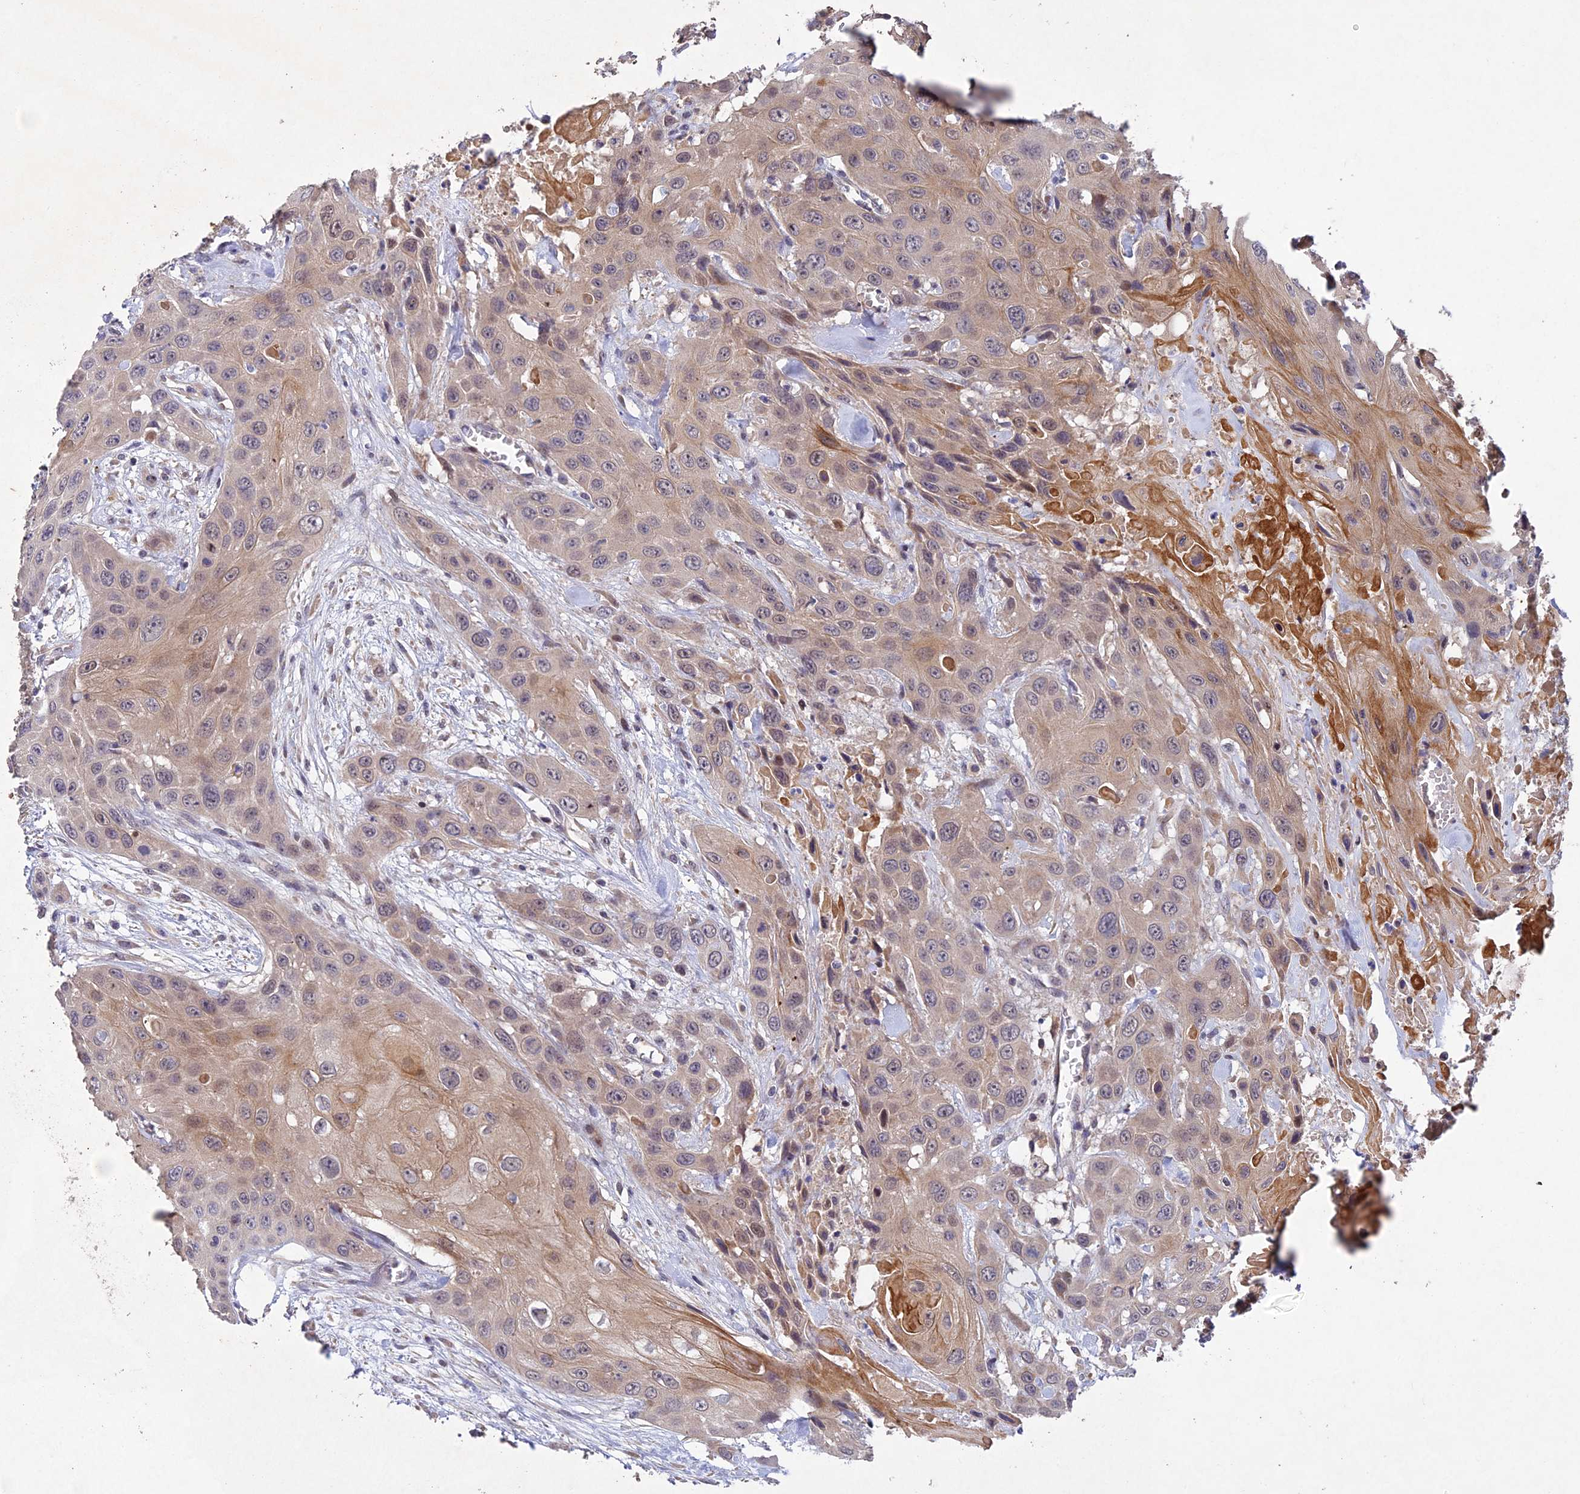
{"staining": {"intensity": "moderate", "quantity": "<25%", "location": "cytoplasmic/membranous"}, "tissue": "head and neck cancer", "cell_type": "Tumor cells", "image_type": "cancer", "snomed": [{"axis": "morphology", "description": "Squamous cell carcinoma, NOS"}, {"axis": "topography", "description": "Head-Neck"}], "caption": "Immunohistochemistry staining of head and neck cancer (squamous cell carcinoma), which shows low levels of moderate cytoplasmic/membranous positivity in about <25% of tumor cells indicating moderate cytoplasmic/membranous protein staining. The staining was performed using DAB (3,3'-diaminobenzidine) (brown) for protein detection and nuclei were counterstained in hematoxylin (blue).", "gene": "NSMCE1", "patient": {"sex": "male", "age": 81}}